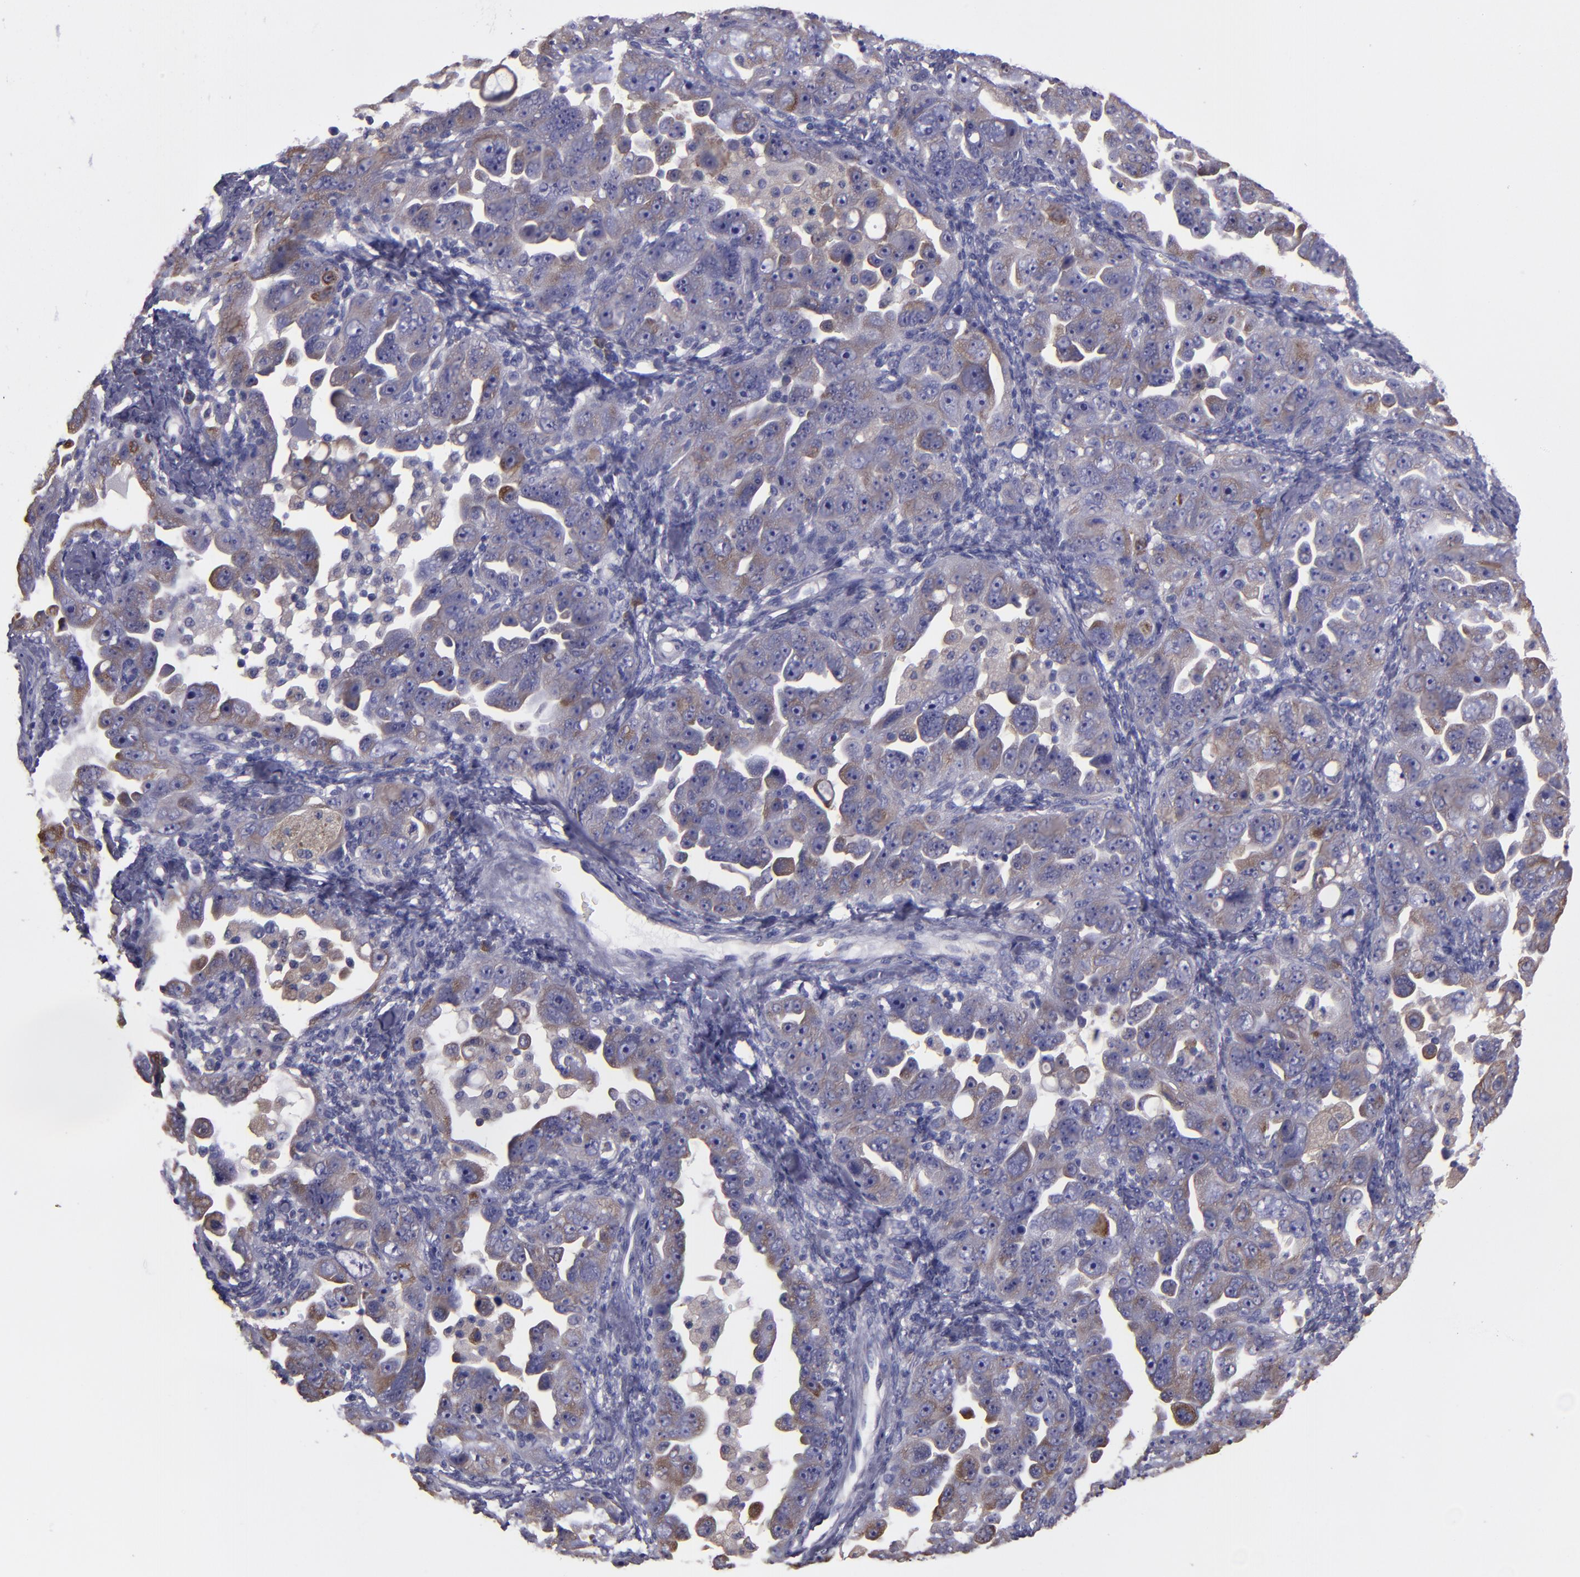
{"staining": {"intensity": "moderate", "quantity": "25%-75%", "location": "cytoplasmic/membranous"}, "tissue": "ovarian cancer", "cell_type": "Tumor cells", "image_type": "cancer", "snomed": [{"axis": "morphology", "description": "Cystadenocarcinoma, serous, NOS"}, {"axis": "topography", "description": "Ovary"}], "caption": "The histopathology image reveals staining of ovarian cancer (serous cystadenocarcinoma), revealing moderate cytoplasmic/membranous protein positivity (brown color) within tumor cells.", "gene": "CARS1", "patient": {"sex": "female", "age": 66}}